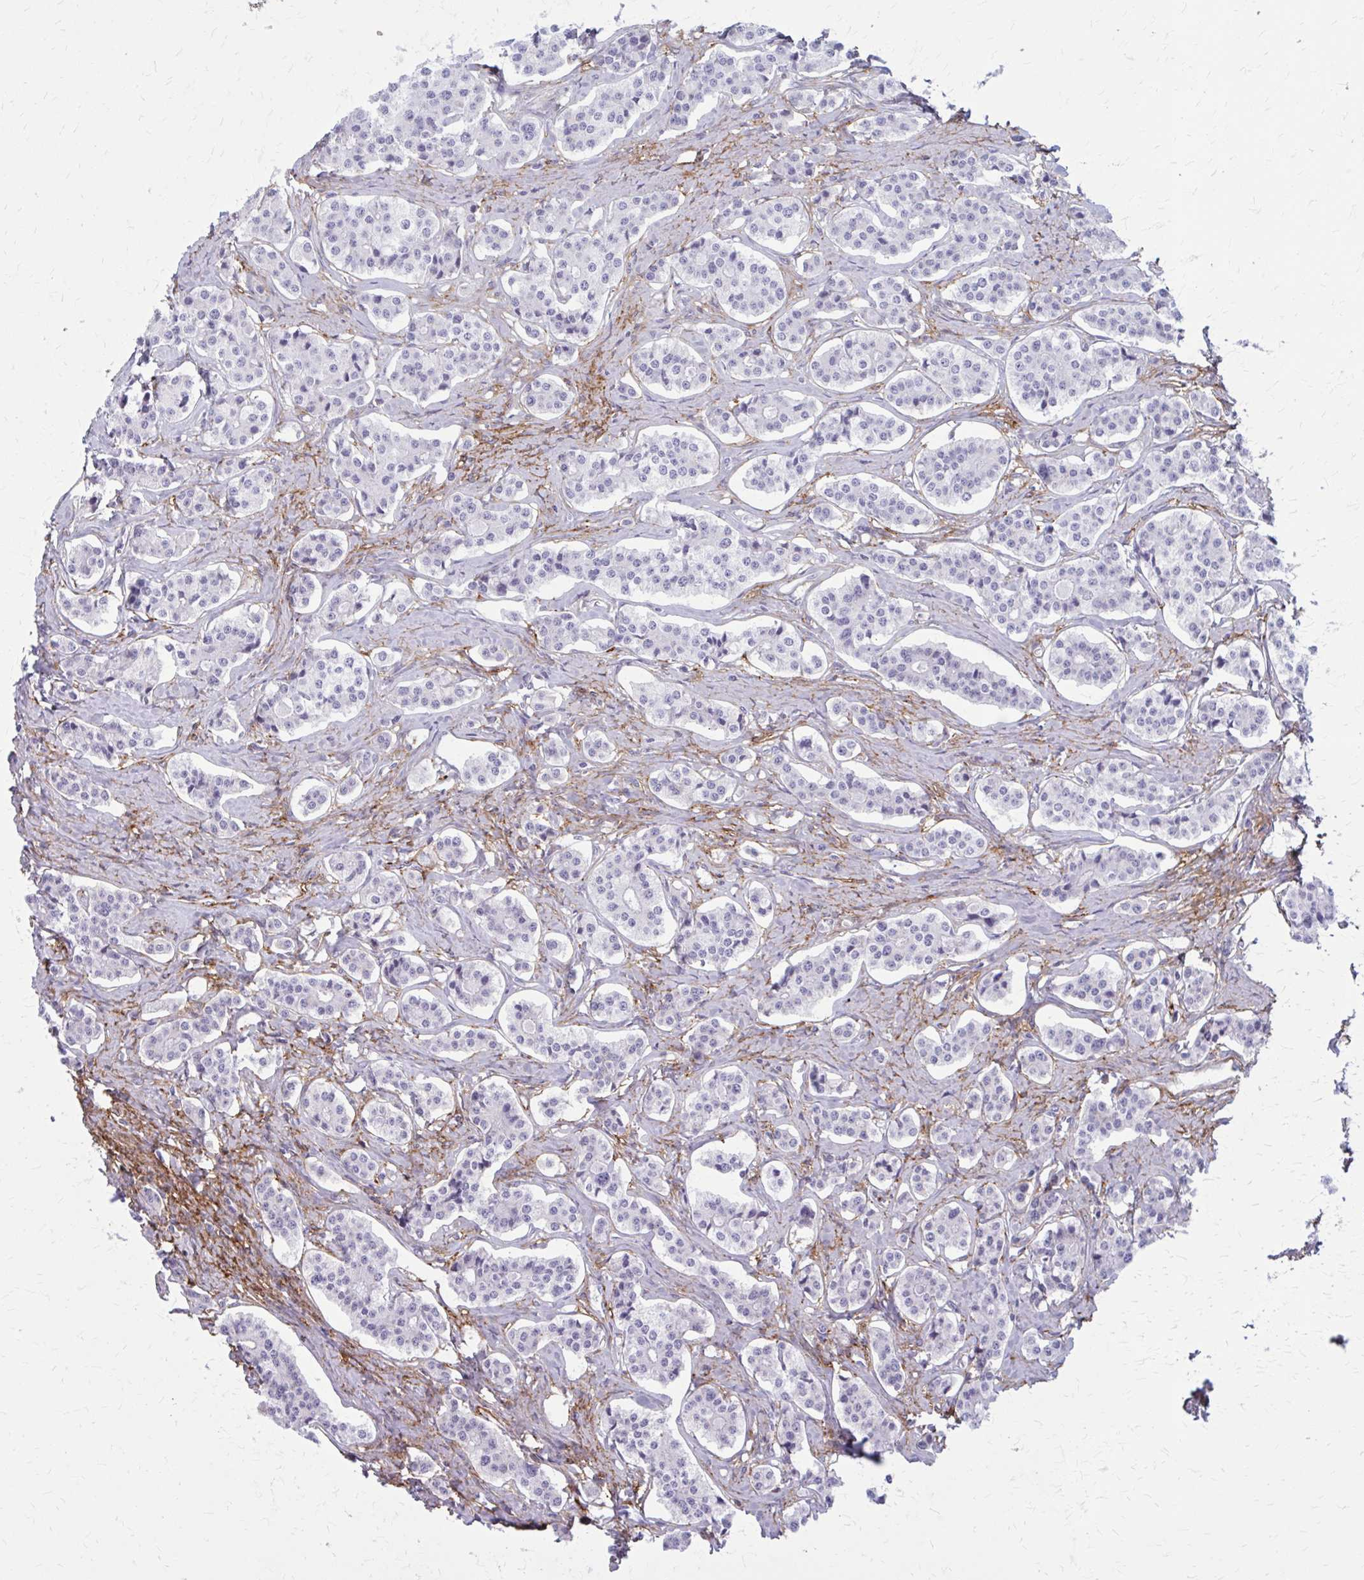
{"staining": {"intensity": "negative", "quantity": "none", "location": "none"}, "tissue": "carcinoid", "cell_type": "Tumor cells", "image_type": "cancer", "snomed": [{"axis": "morphology", "description": "Carcinoid, malignant, NOS"}, {"axis": "topography", "description": "Small intestine"}], "caption": "Malignant carcinoid was stained to show a protein in brown. There is no significant staining in tumor cells. (DAB (3,3'-diaminobenzidine) immunohistochemistry (IHC) with hematoxylin counter stain).", "gene": "AKAP12", "patient": {"sex": "male", "age": 63}}